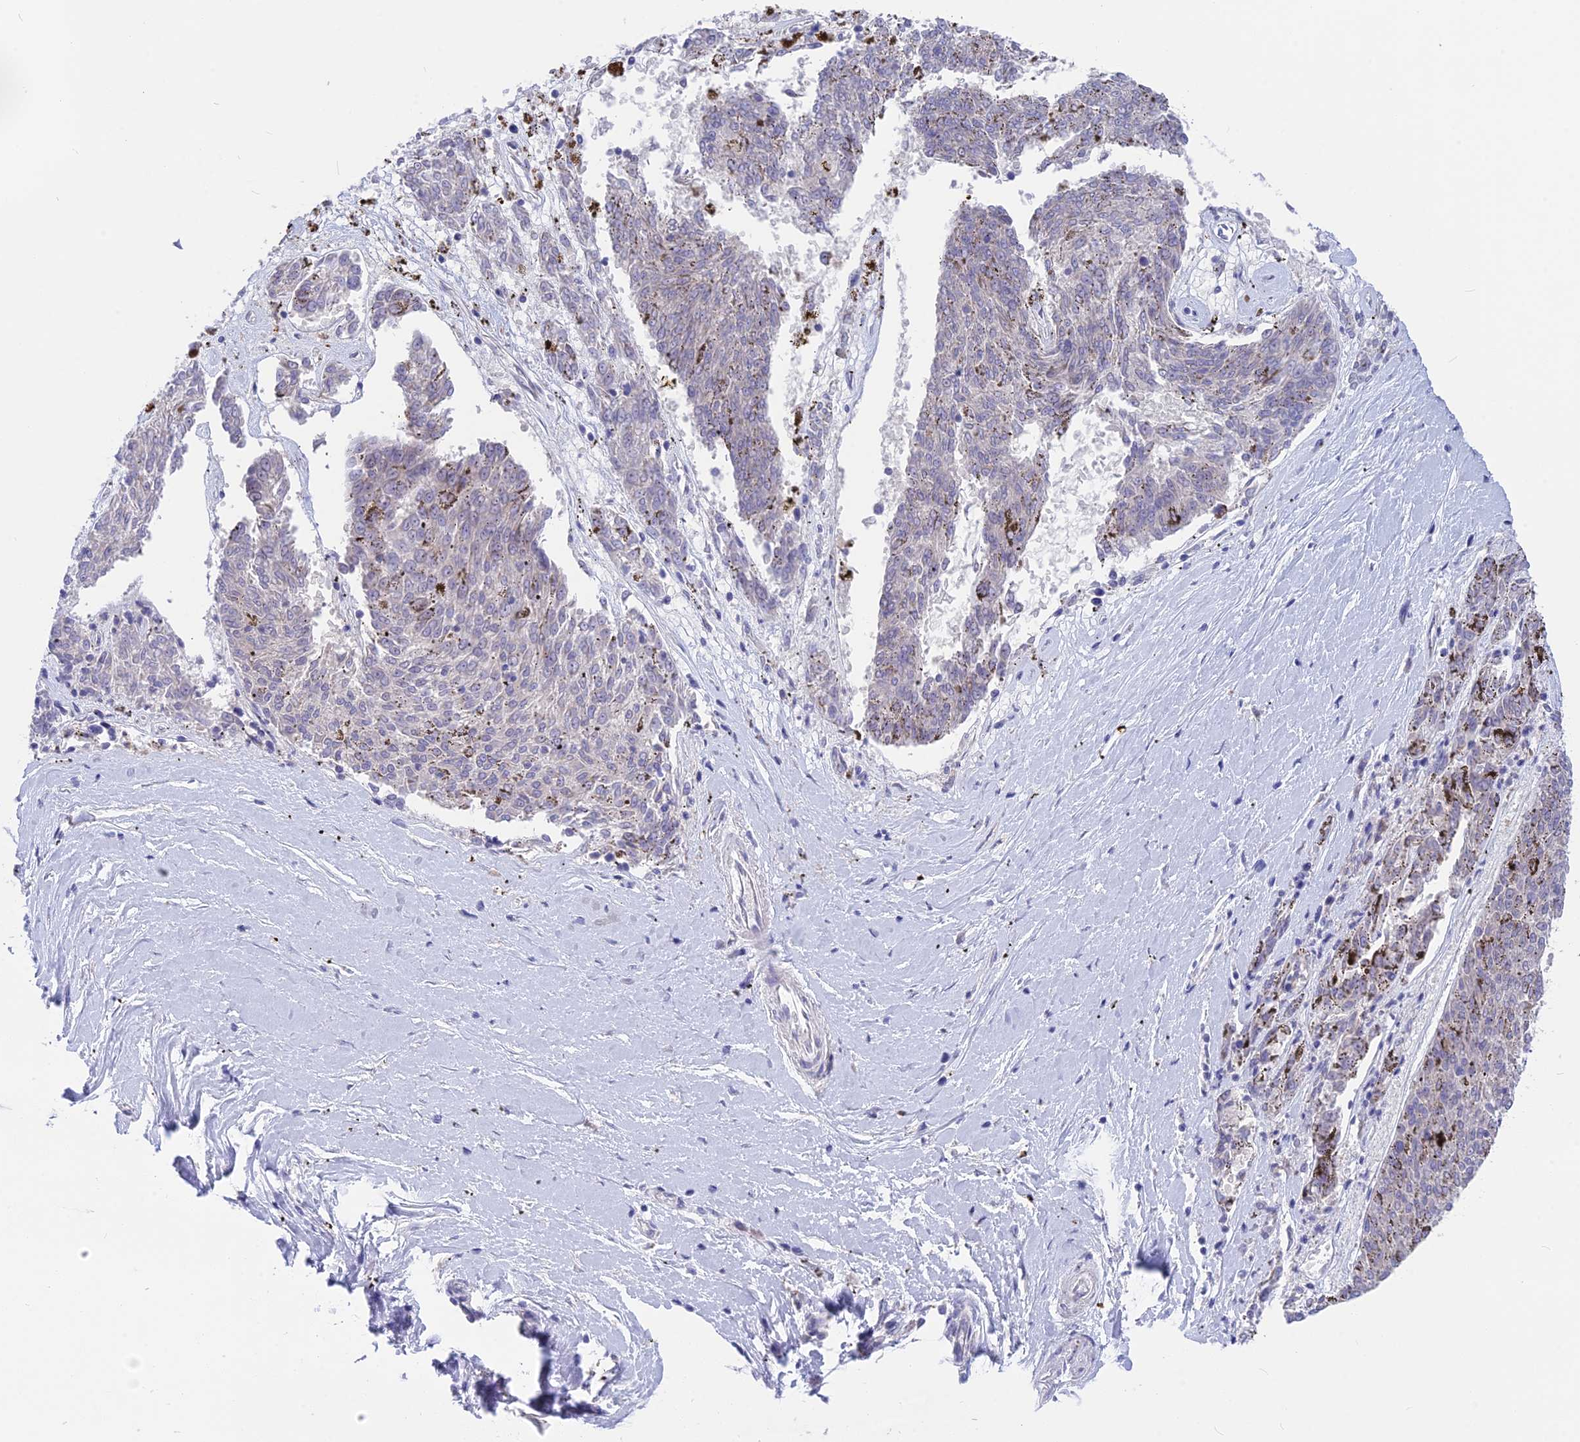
{"staining": {"intensity": "negative", "quantity": "none", "location": "none"}, "tissue": "melanoma", "cell_type": "Tumor cells", "image_type": "cancer", "snomed": [{"axis": "morphology", "description": "Malignant melanoma, NOS"}, {"axis": "topography", "description": "Skin"}], "caption": "Malignant melanoma was stained to show a protein in brown. There is no significant positivity in tumor cells.", "gene": "SNTN", "patient": {"sex": "female", "age": 72}}